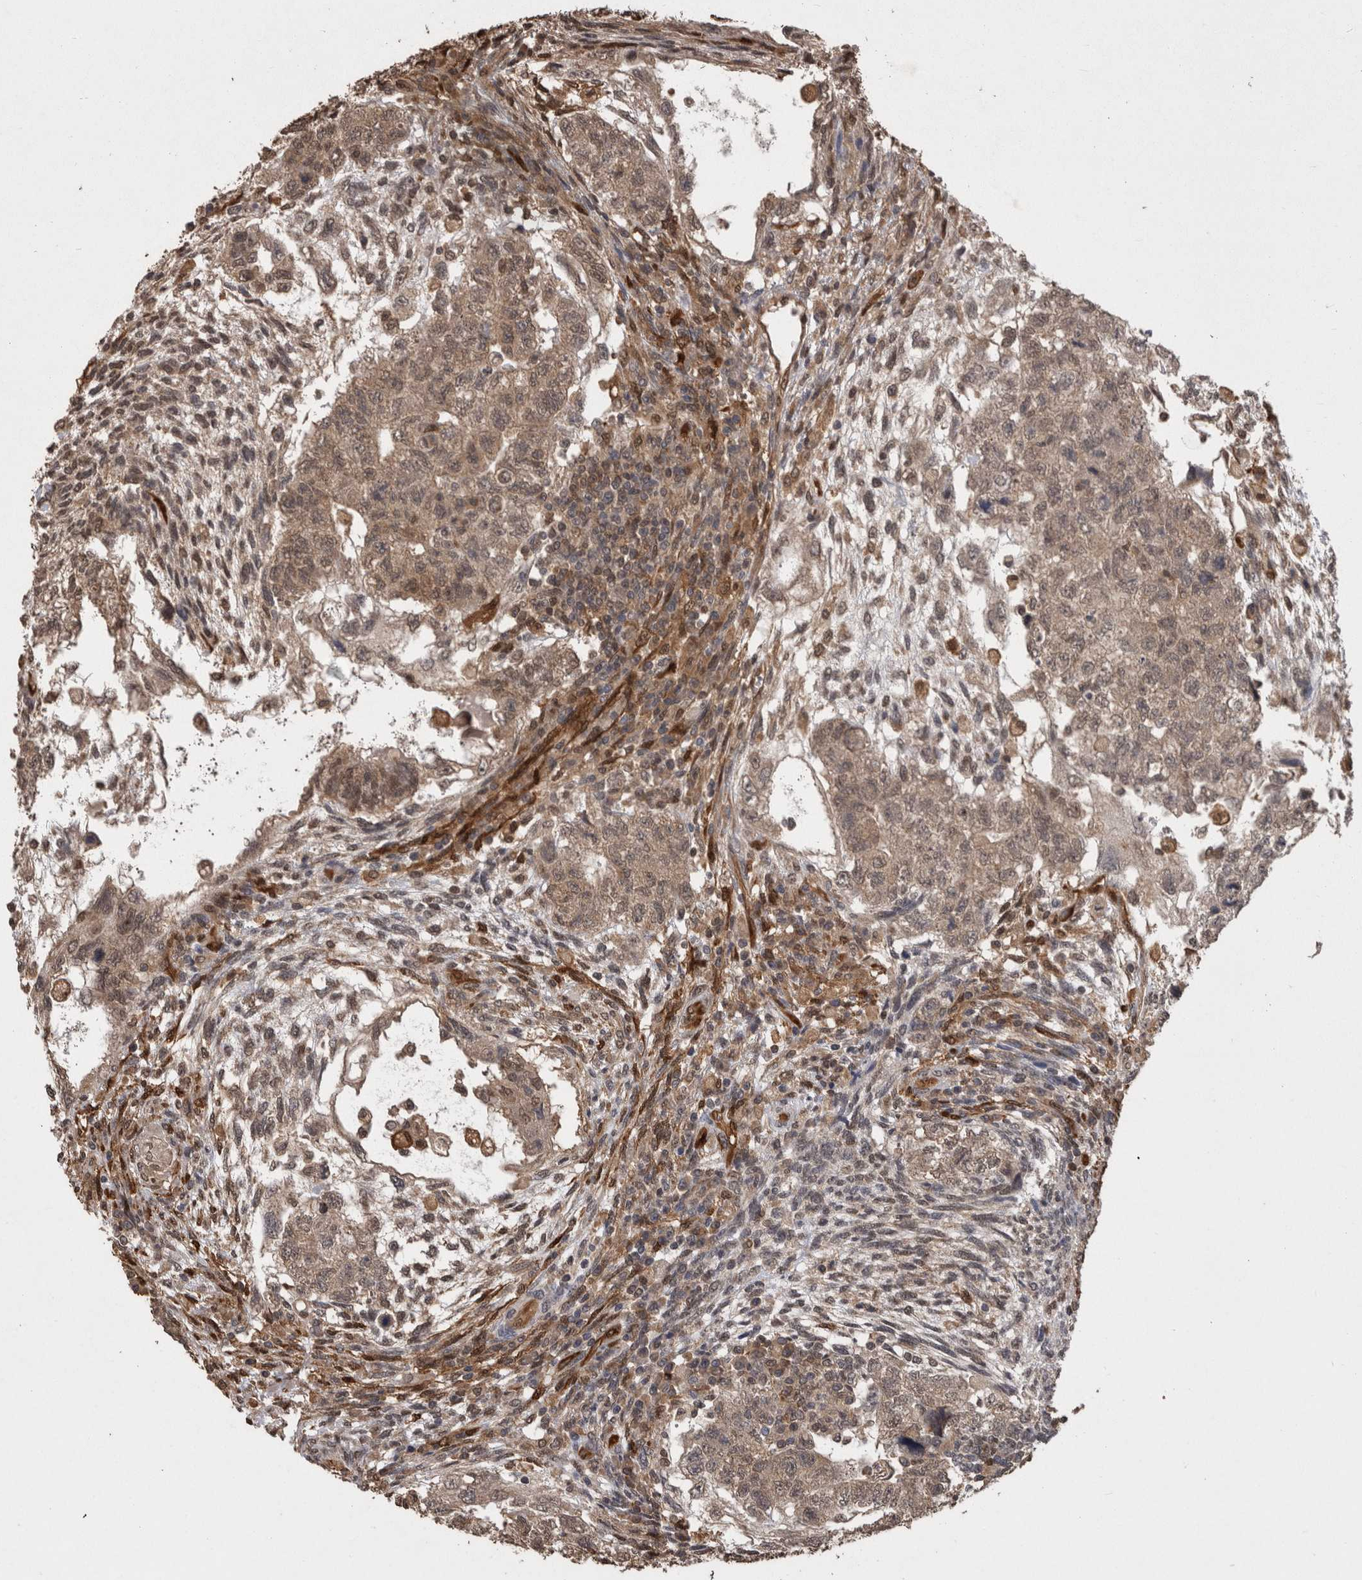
{"staining": {"intensity": "weak", "quantity": ">75%", "location": "cytoplasmic/membranous,nuclear"}, "tissue": "testis cancer", "cell_type": "Tumor cells", "image_type": "cancer", "snomed": [{"axis": "morphology", "description": "Normal tissue, NOS"}, {"axis": "morphology", "description": "Carcinoma, Embryonal, NOS"}, {"axis": "topography", "description": "Testis"}], "caption": "Embryonal carcinoma (testis) stained with a protein marker exhibits weak staining in tumor cells.", "gene": "LXN", "patient": {"sex": "male", "age": 36}}